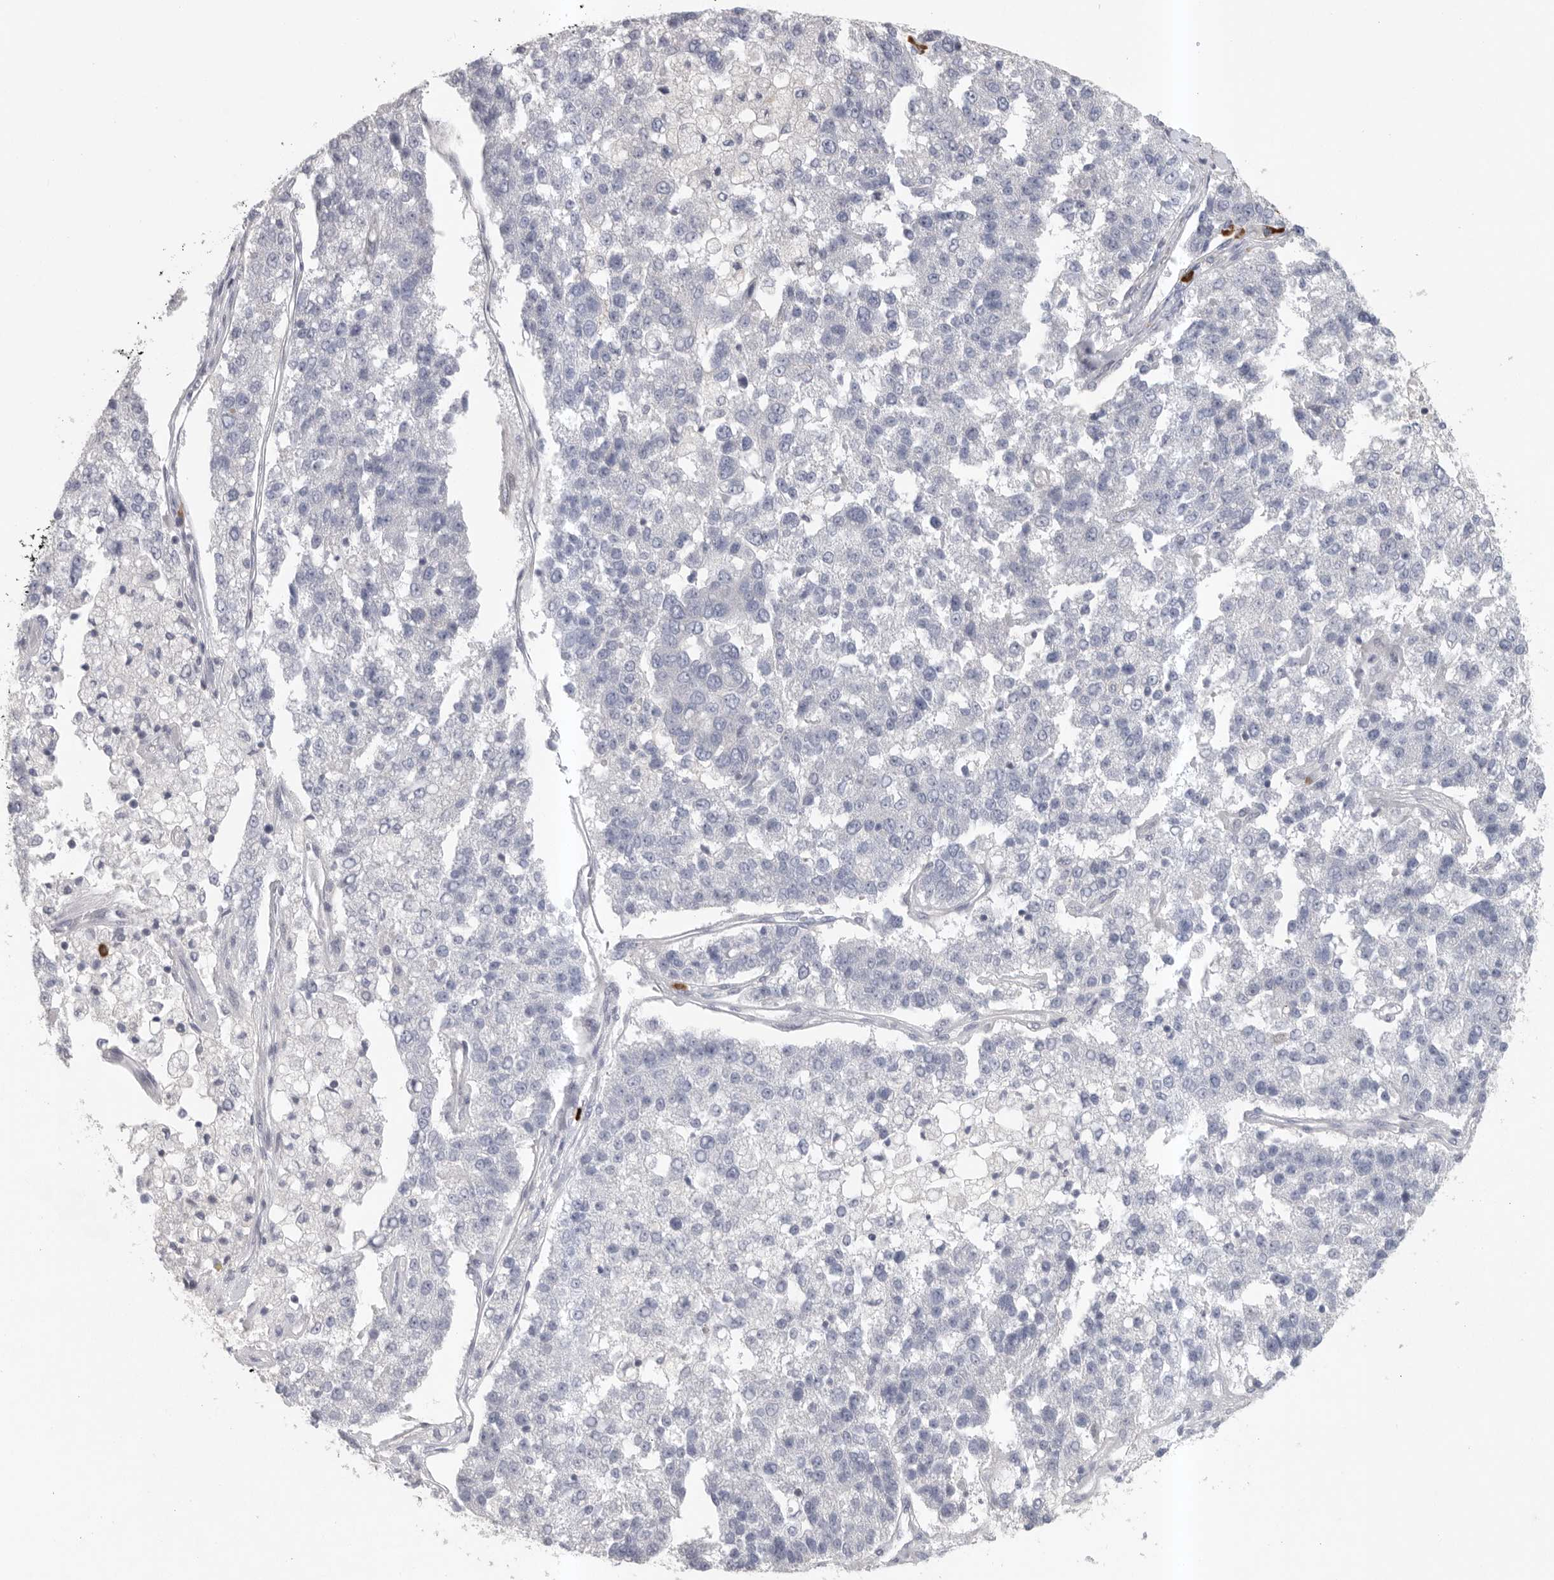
{"staining": {"intensity": "negative", "quantity": "none", "location": "none"}, "tissue": "pancreatic cancer", "cell_type": "Tumor cells", "image_type": "cancer", "snomed": [{"axis": "morphology", "description": "Adenocarcinoma, NOS"}, {"axis": "topography", "description": "Pancreas"}], "caption": "The immunohistochemistry image has no significant staining in tumor cells of adenocarcinoma (pancreatic) tissue. (DAB immunohistochemistry with hematoxylin counter stain).", "gene": "TMEM69", "patient": {"sex": "female", "age": 61}}